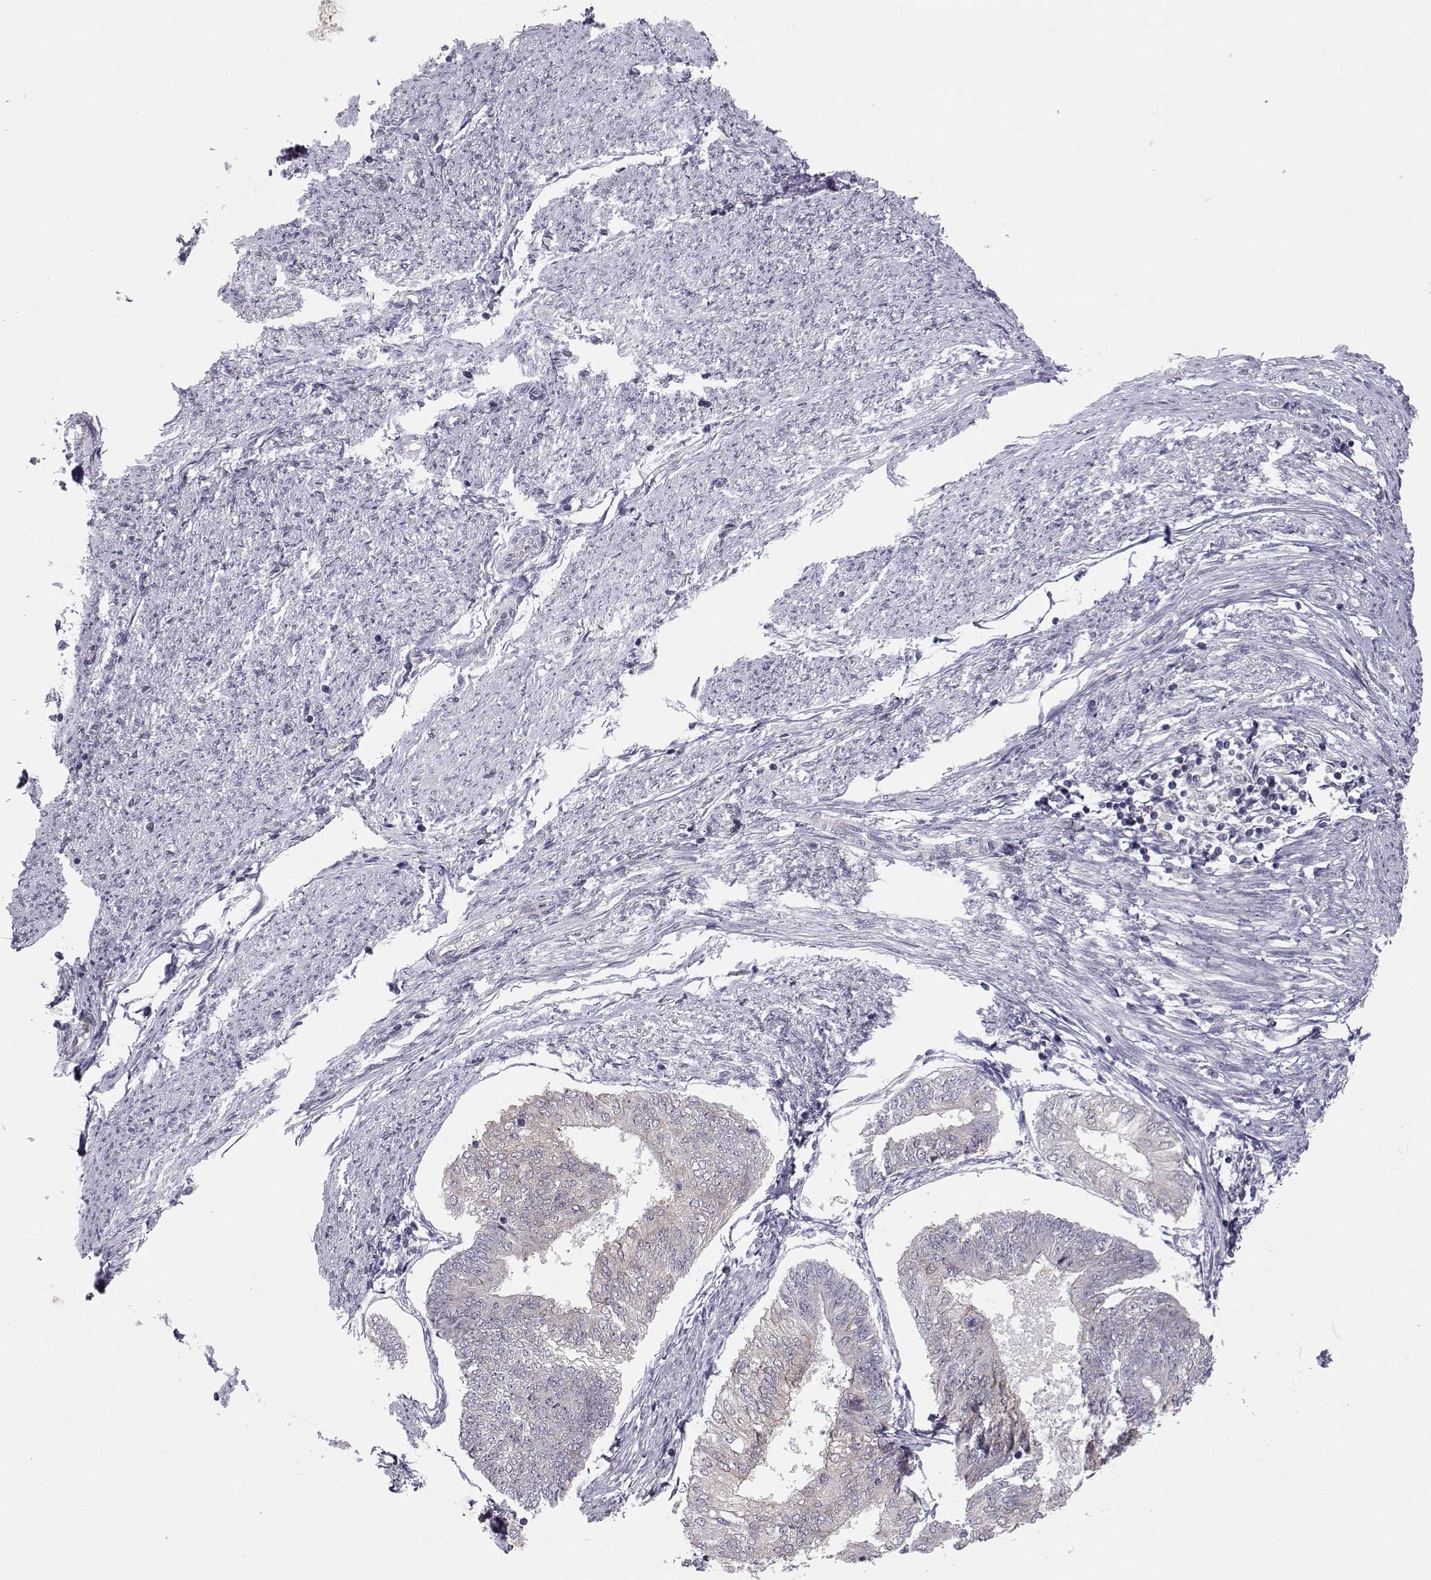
{"staining": {"intensity": "weak", "quantity": "<25%", "location": "cytoplasmic/membranous"}, "tissue": "endometrial cancer", "cell_type": "Tumor cells", "image_type": "cancer", "snomed": [{"axis": "morphology", "description": "Adenocarcinoma, NOS"}, {"axis": "topography", "description": "Endometrium"}], "caption": "Image shows no significant protein expression in tumor cells of endometrial cancer (adenocarcinoma).", "gene": "KIF13B", "patient": {"sex": "female", "age": 58}}